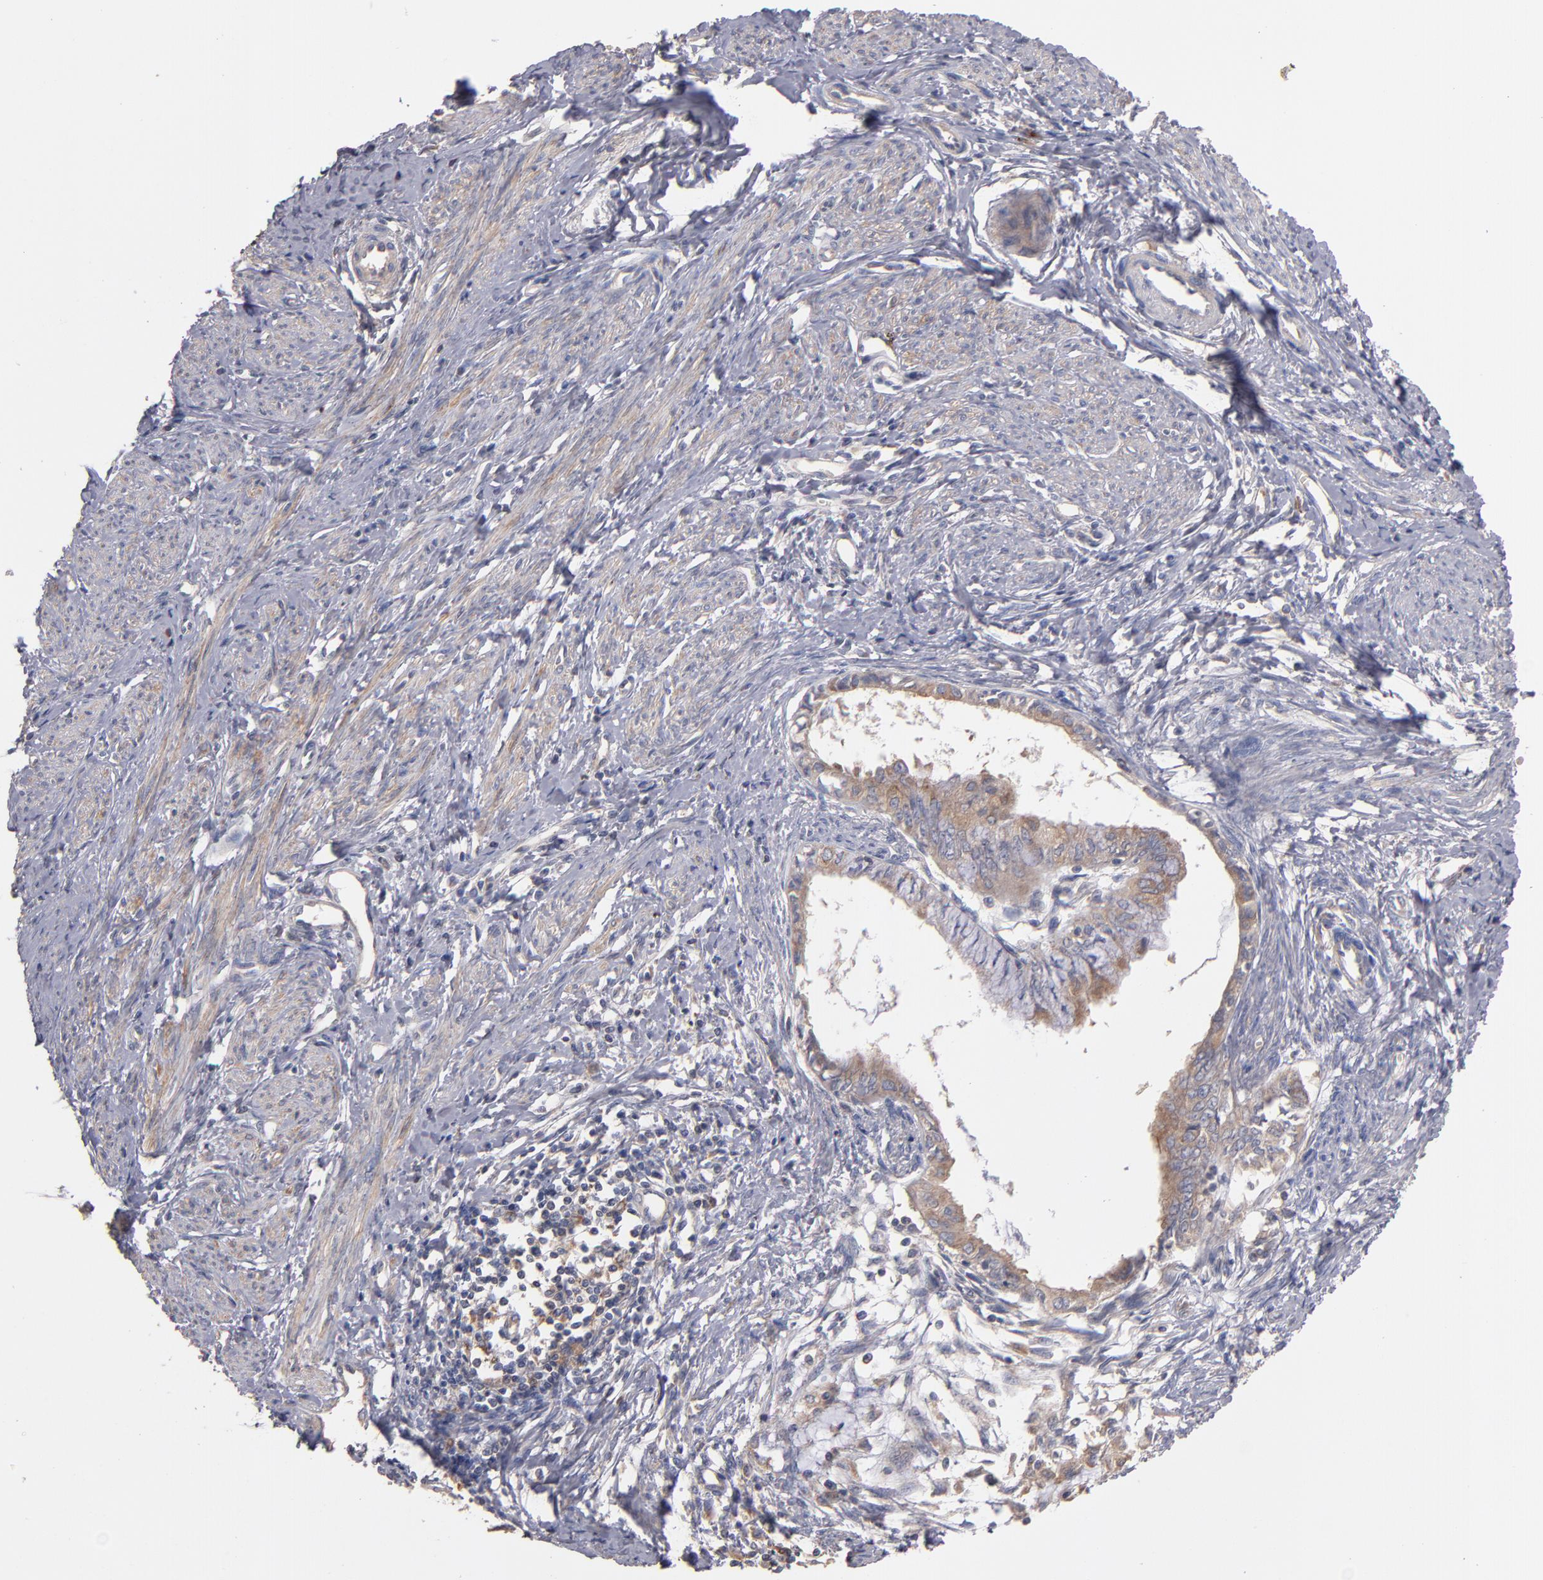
{"staining": {"intensity": "moderate", "quantity": ">75%", "location": "cytoplasmic/membranous"}, "tissue": "endometrial cancer", "cell_type": "Tumor cells", "image_type": "cancer", "snomed": [{"axis": "morphology", "description": "Adenocarcinoma, NOS"}, {"axis": "topography", "description": "Endometrium"}], "caption": "Immunohistochemical staining of human adenocarcinoma (endometrial) demonstrates medium levels of moderate cytoplasmic/membranous protein positivity in approximately >75% of tumor cells. The staining was performed using DAB (3,3'-diaminobenzidine), with brown indicating positive protein expression. Nuclei are stained blue with hematoxylin.", "gene": "DACT1", "patient": {"sex": "female", "age": 76}}